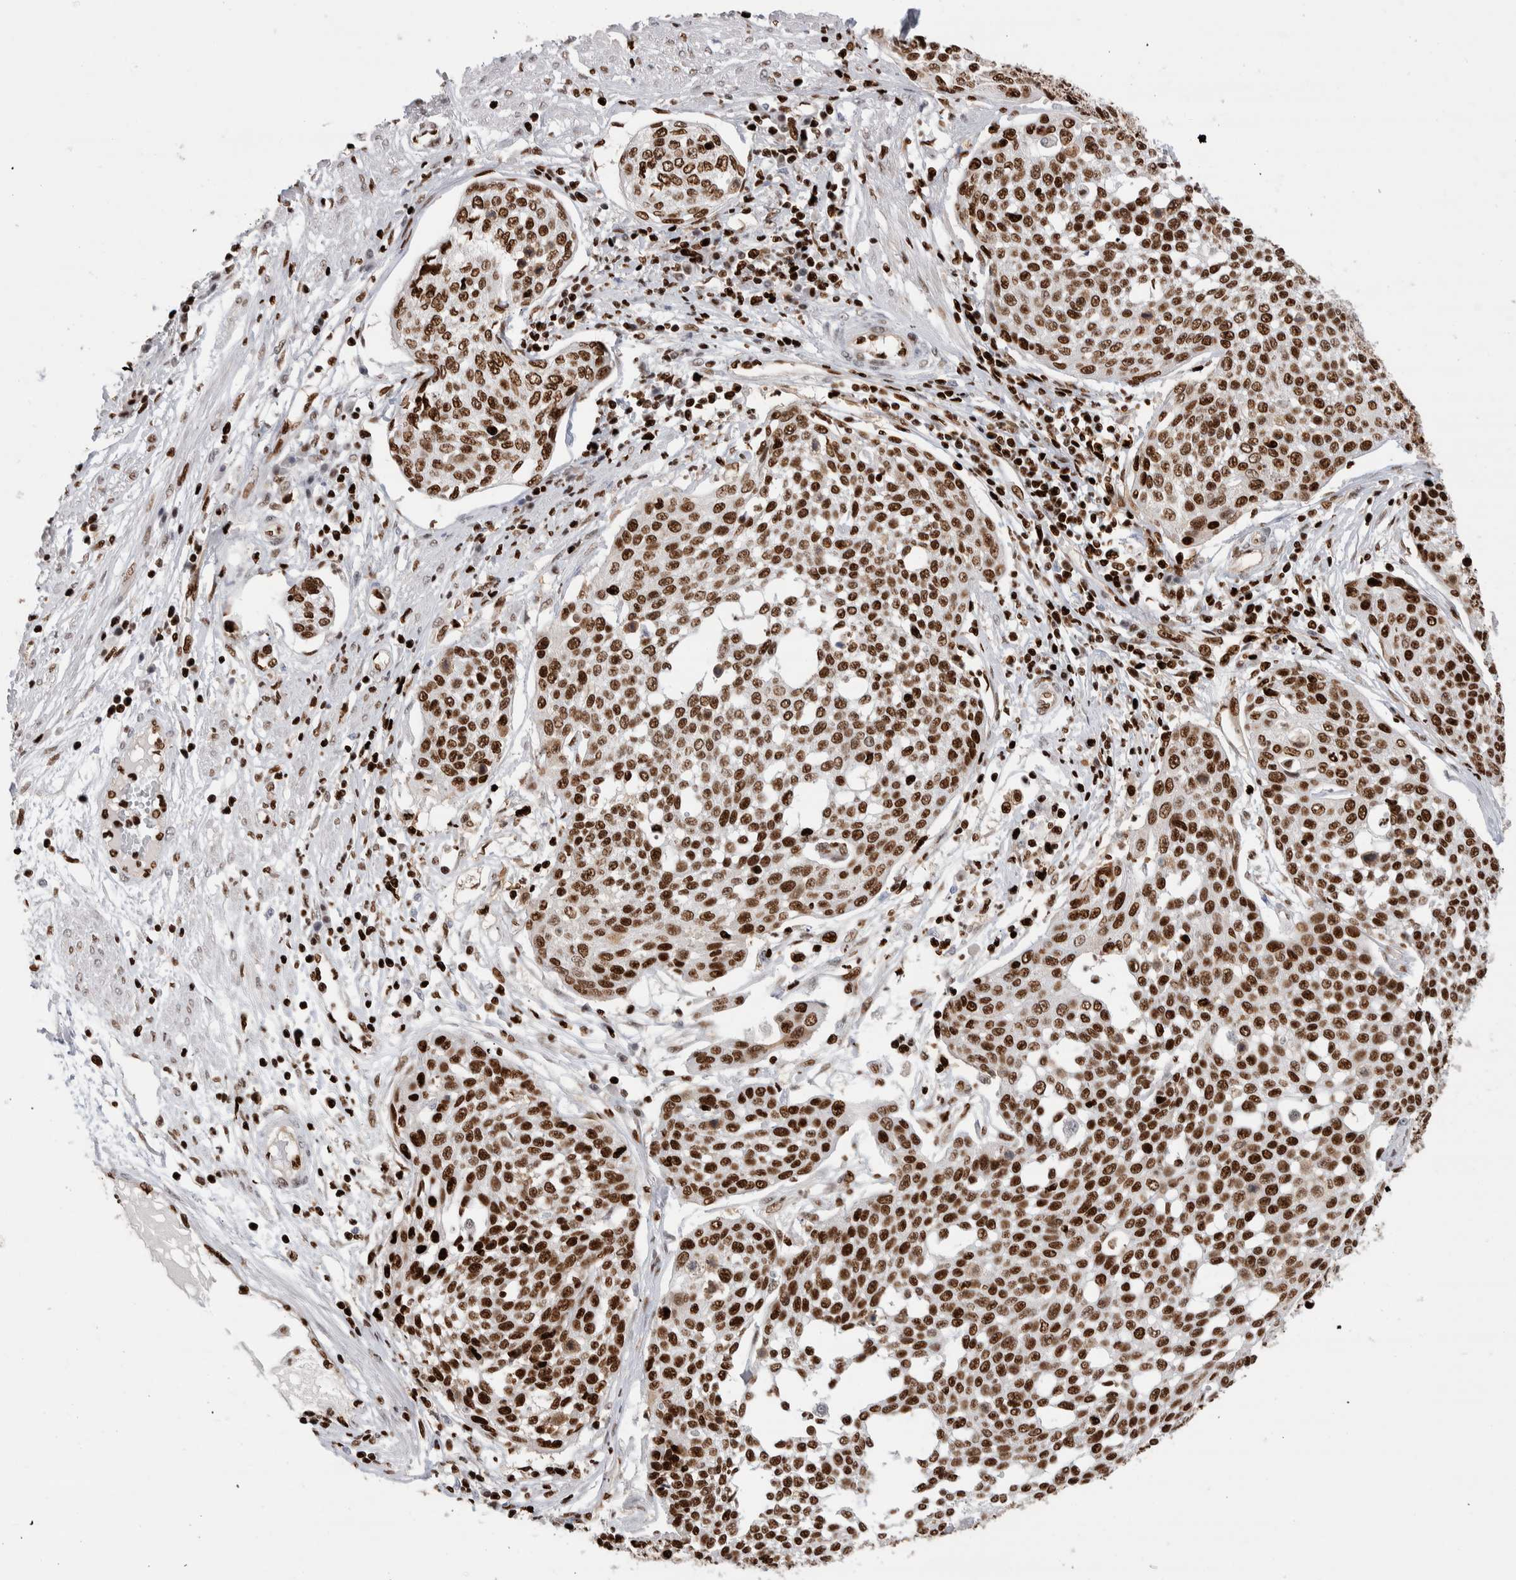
{"staining": {"intensity": "strong", "quantity": ">75%", "location": "nuclear"}, "tissue": "cervical cancer", "cell_type": "Tumor cells", "image_type": "cancer", "snomed": [{"axis": "morphology", "description": "Squamous cell carcinoma, NOS"}, {"axis": "topography", "description": "Cervix"}], "caption": "Tumor cells reveal strong nuclear expression in approximately >75% of cells in cervical squamous cell carcinoma.", "gene": "RNASEK-C17orf49", "patient": {"sex": "female", "age": 34}}